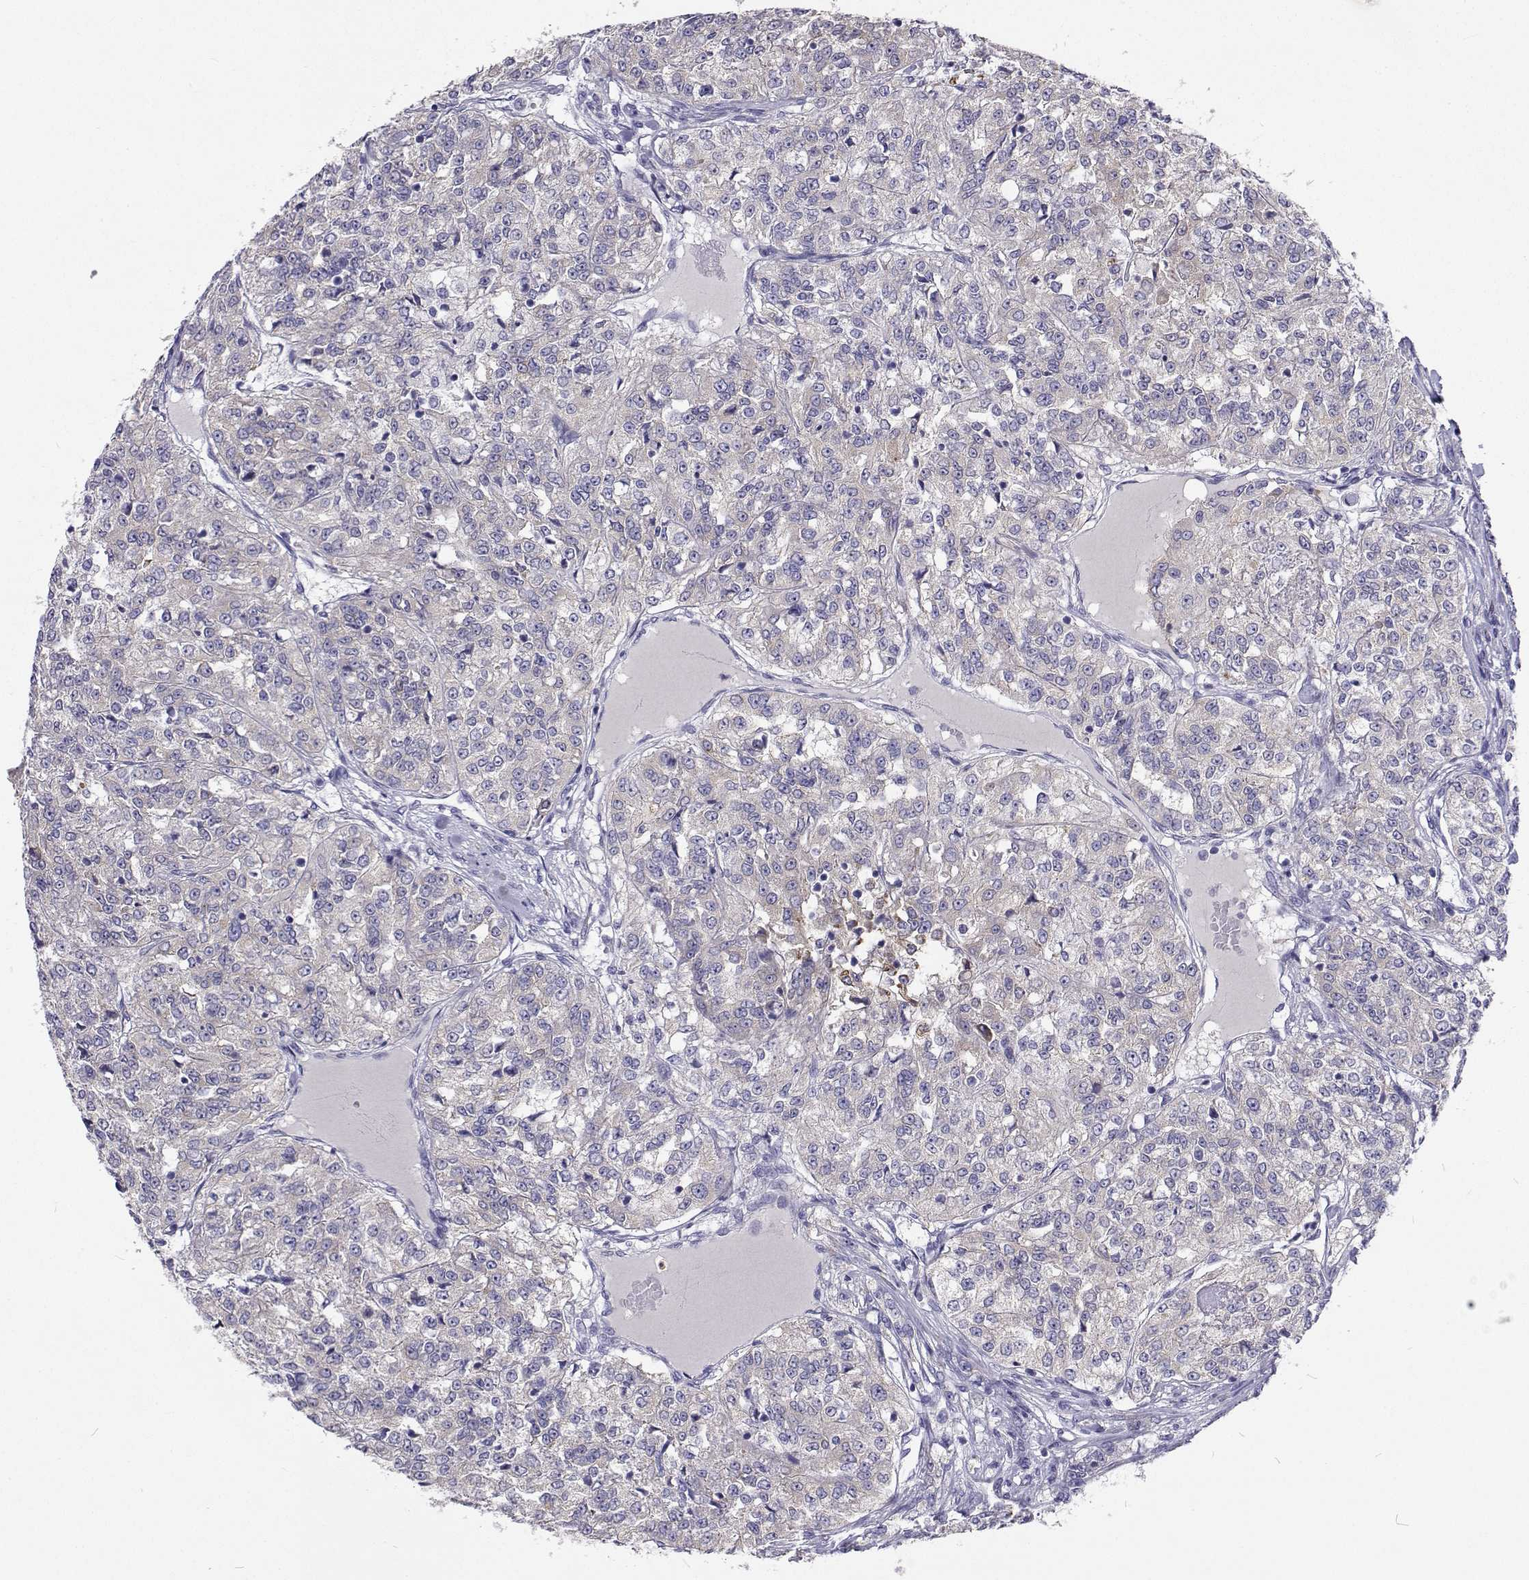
{"staining": {"intensity": "negative", "quantity": "none", "location": "none"}, "tissue": "renal cancer", "cell_type": "Tumor cells", "image_type": "cancer", "snomed": [{"axis": "morphology", "description": "Adenocarcinoma, NOS"}, {"axis": "topography", "description": "Kidney"}], "caption": "Protein analysis of renal adenocarcinoma demonstrates no significant expression in tumor cells. (DAB (3,3'-diaminobenzidine) IHC, high magnification).", "gene": "LHFPL7", "patient": {"sex": "female", "age": 63}}